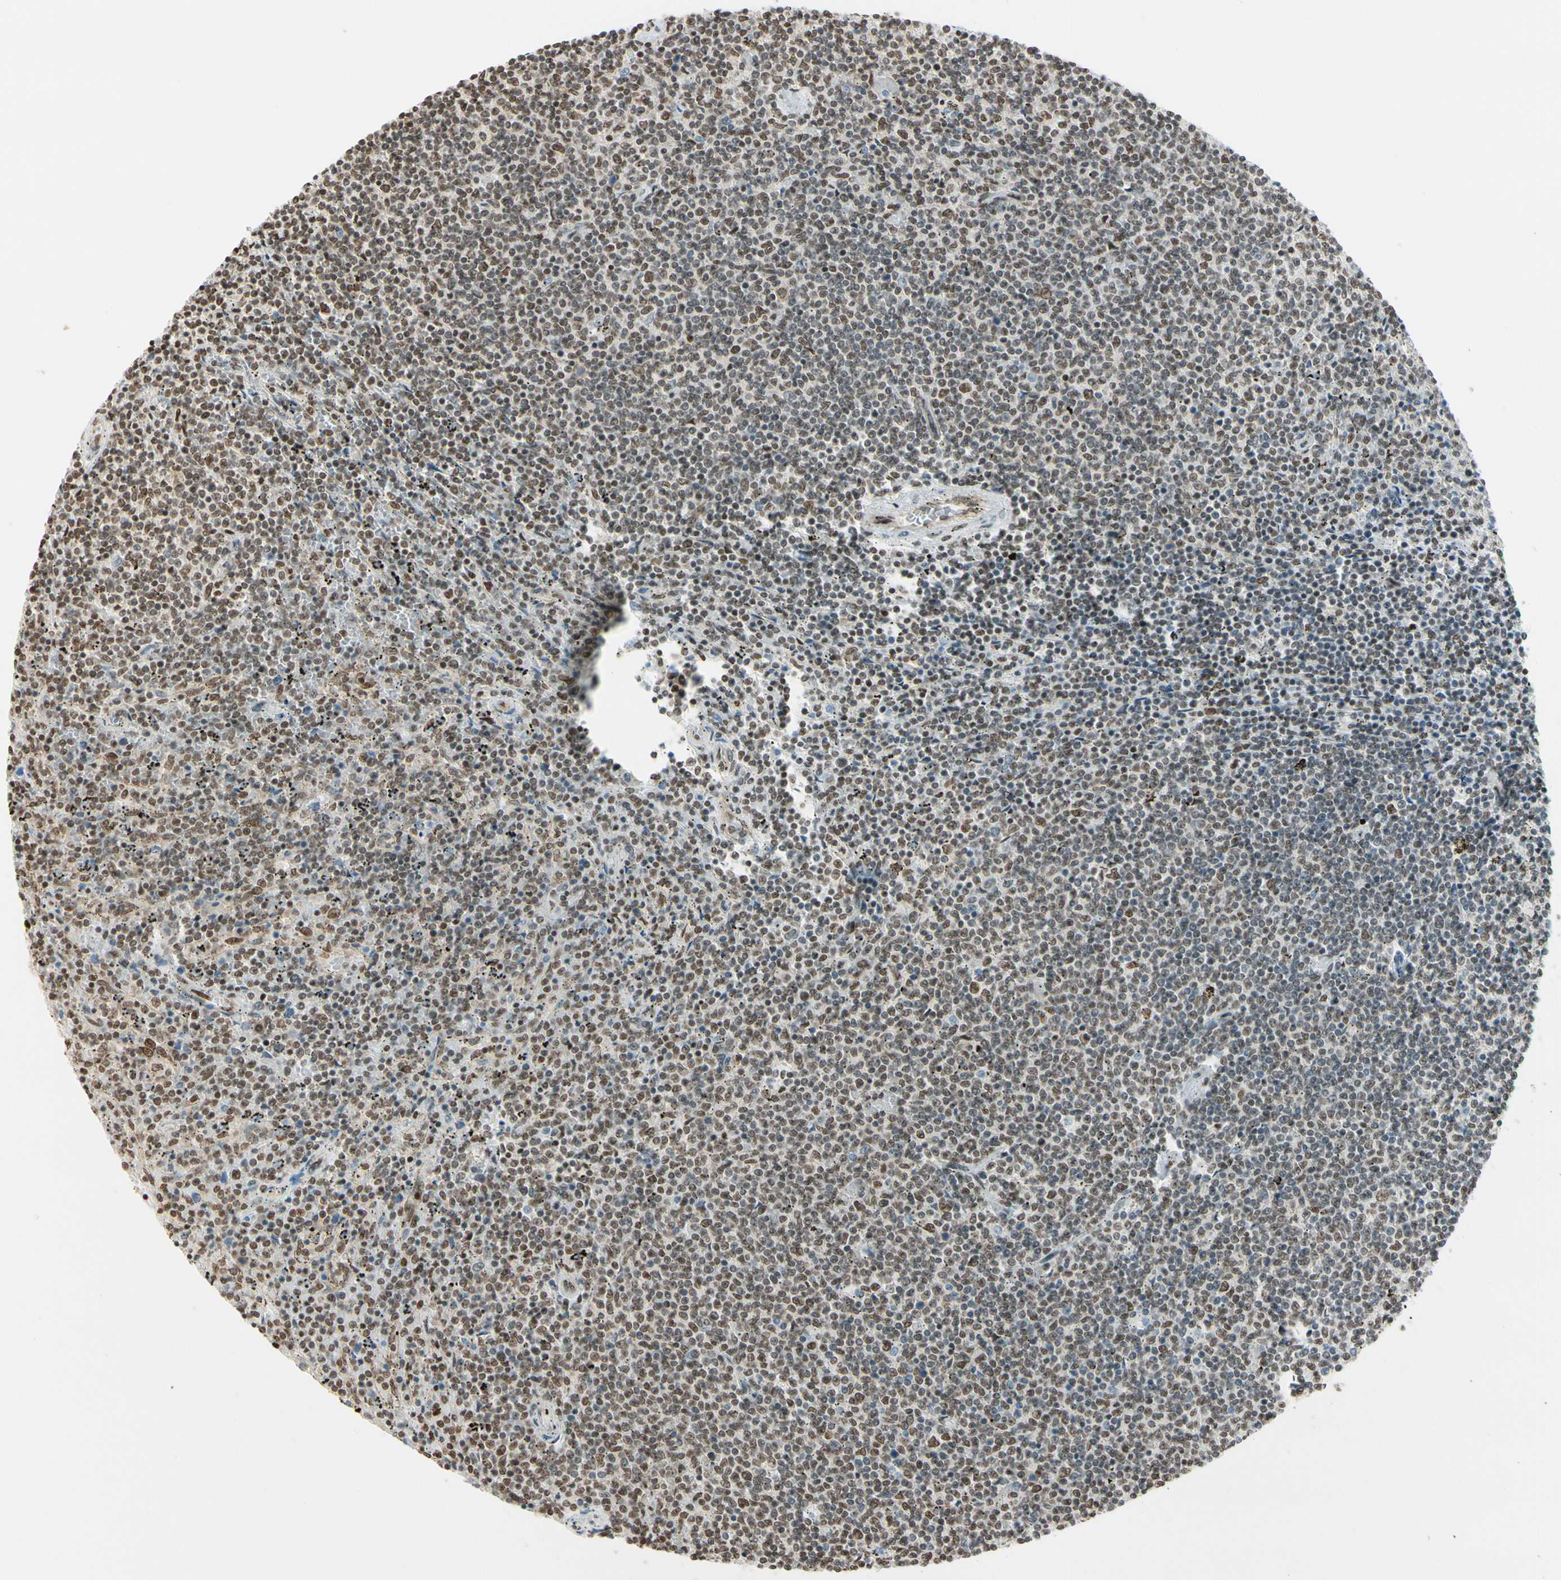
{"staining": {"intensity": "weak", "quantity": ">75%", "location": "nuclear"}, "tissue": "lymphoma", "cell_type": "Tumor cells", "image_type": "cancer", "snomed": [{"axis": "morphology", "description": "Malignant lymphoma, non-Hodgkin's type, Low grade"}, {"axis": "topography", "description": "Spleen"}], "caption": "Protein expression analysis of malignant lymphoma, non-Hodgkin's type (low-grade) exhibits weak nuclear staining in approximately >75% of tumor cells. (DAB (3,3'-diaminobenzidine) IHC, brown staining for protein, blue staining for nuclei).", "gene": "SUFU", "patient": {"sex": "female", "age": 50}}